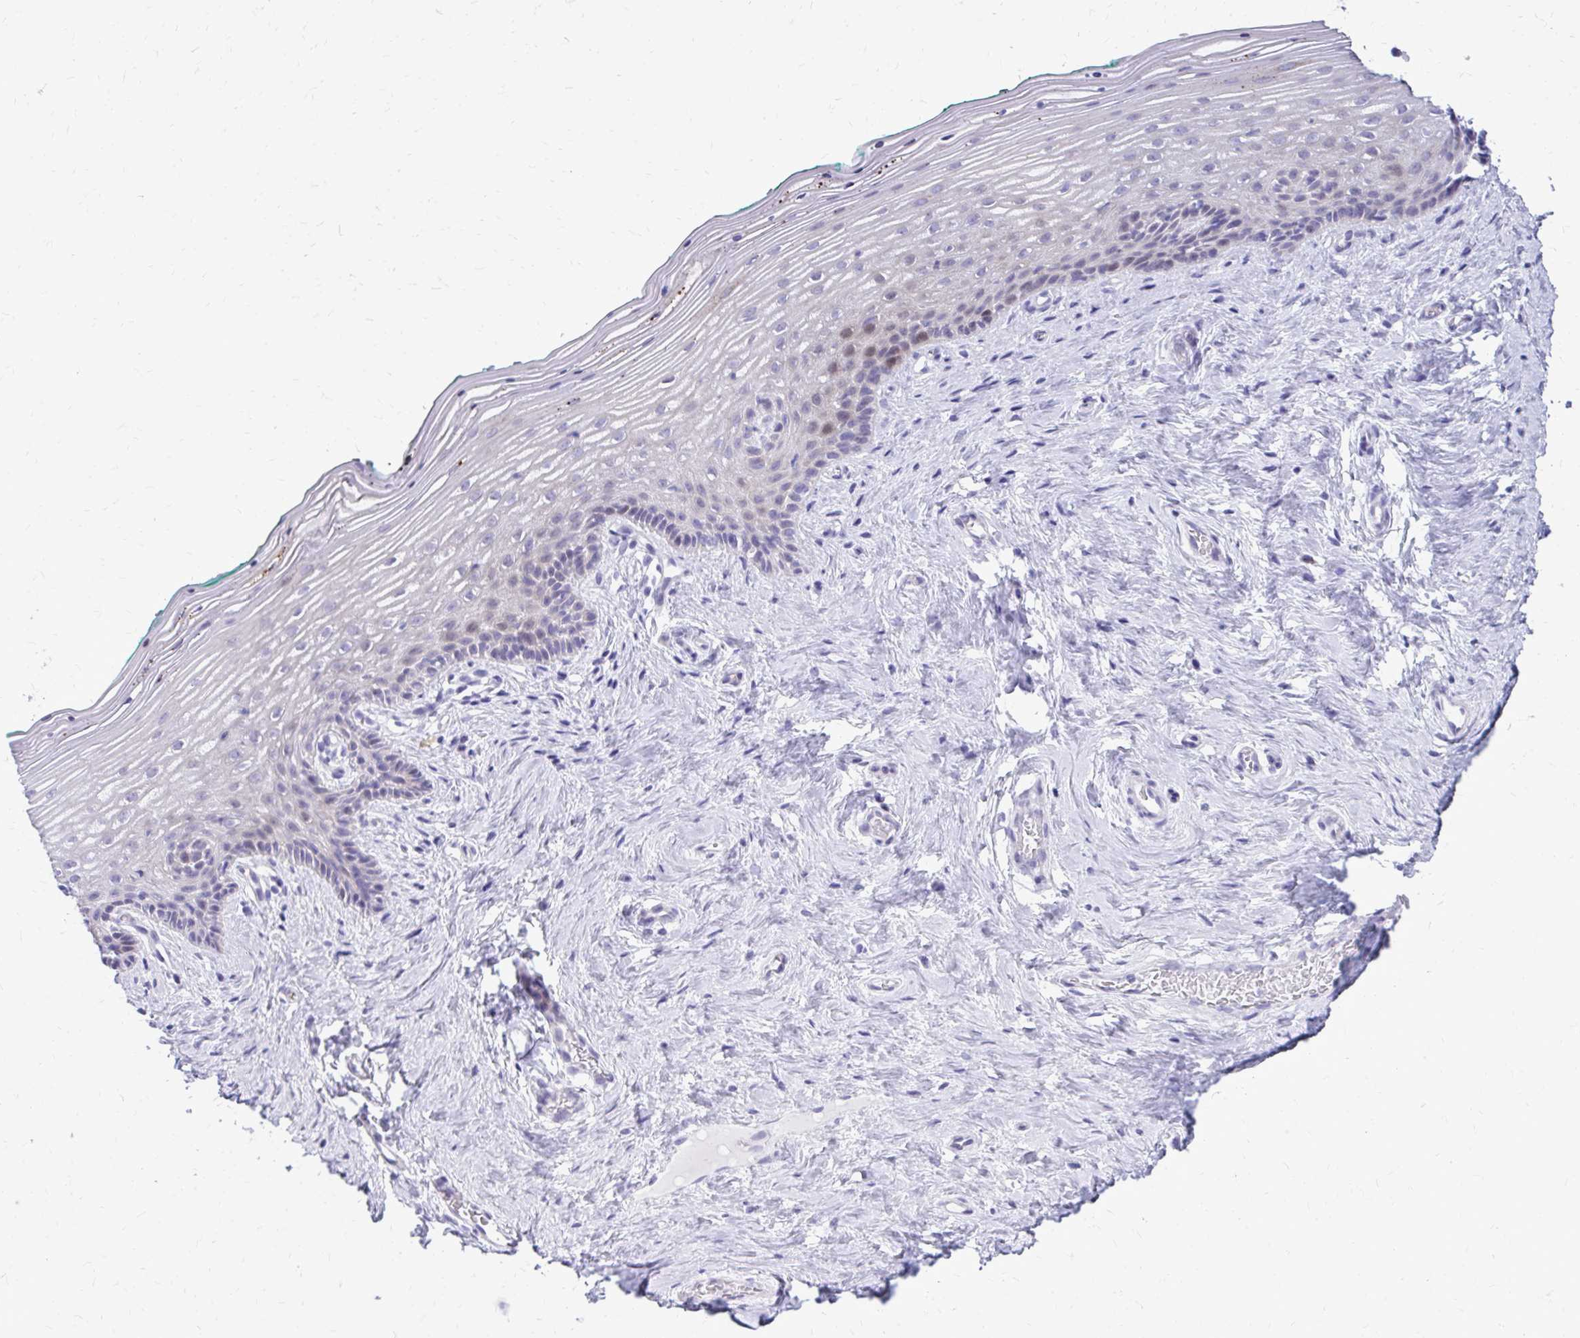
{"staining": {"intensity": "weak", "quantity": "<25%", "location": "nuclear"}, "tissue": "vagina", "cell_type": "Squamous epithelial cells", "image_type": "normal", "snomed": [{"axis": "morphology", "description": "Normal tissue, NOS"}, {"axis": "topography", "description": "Vagina"}], "caption": "Squamous epithelial cells show no significant protein staining in benign vagina. (Stains: DAB (3,3'-diaminobenzidine) IHC with hematoxylin counter stain, Microscopy: brightfield microscopy at high magnification).", "gene": "LCN15", "patient": {"sex": "female", "age": 45}}